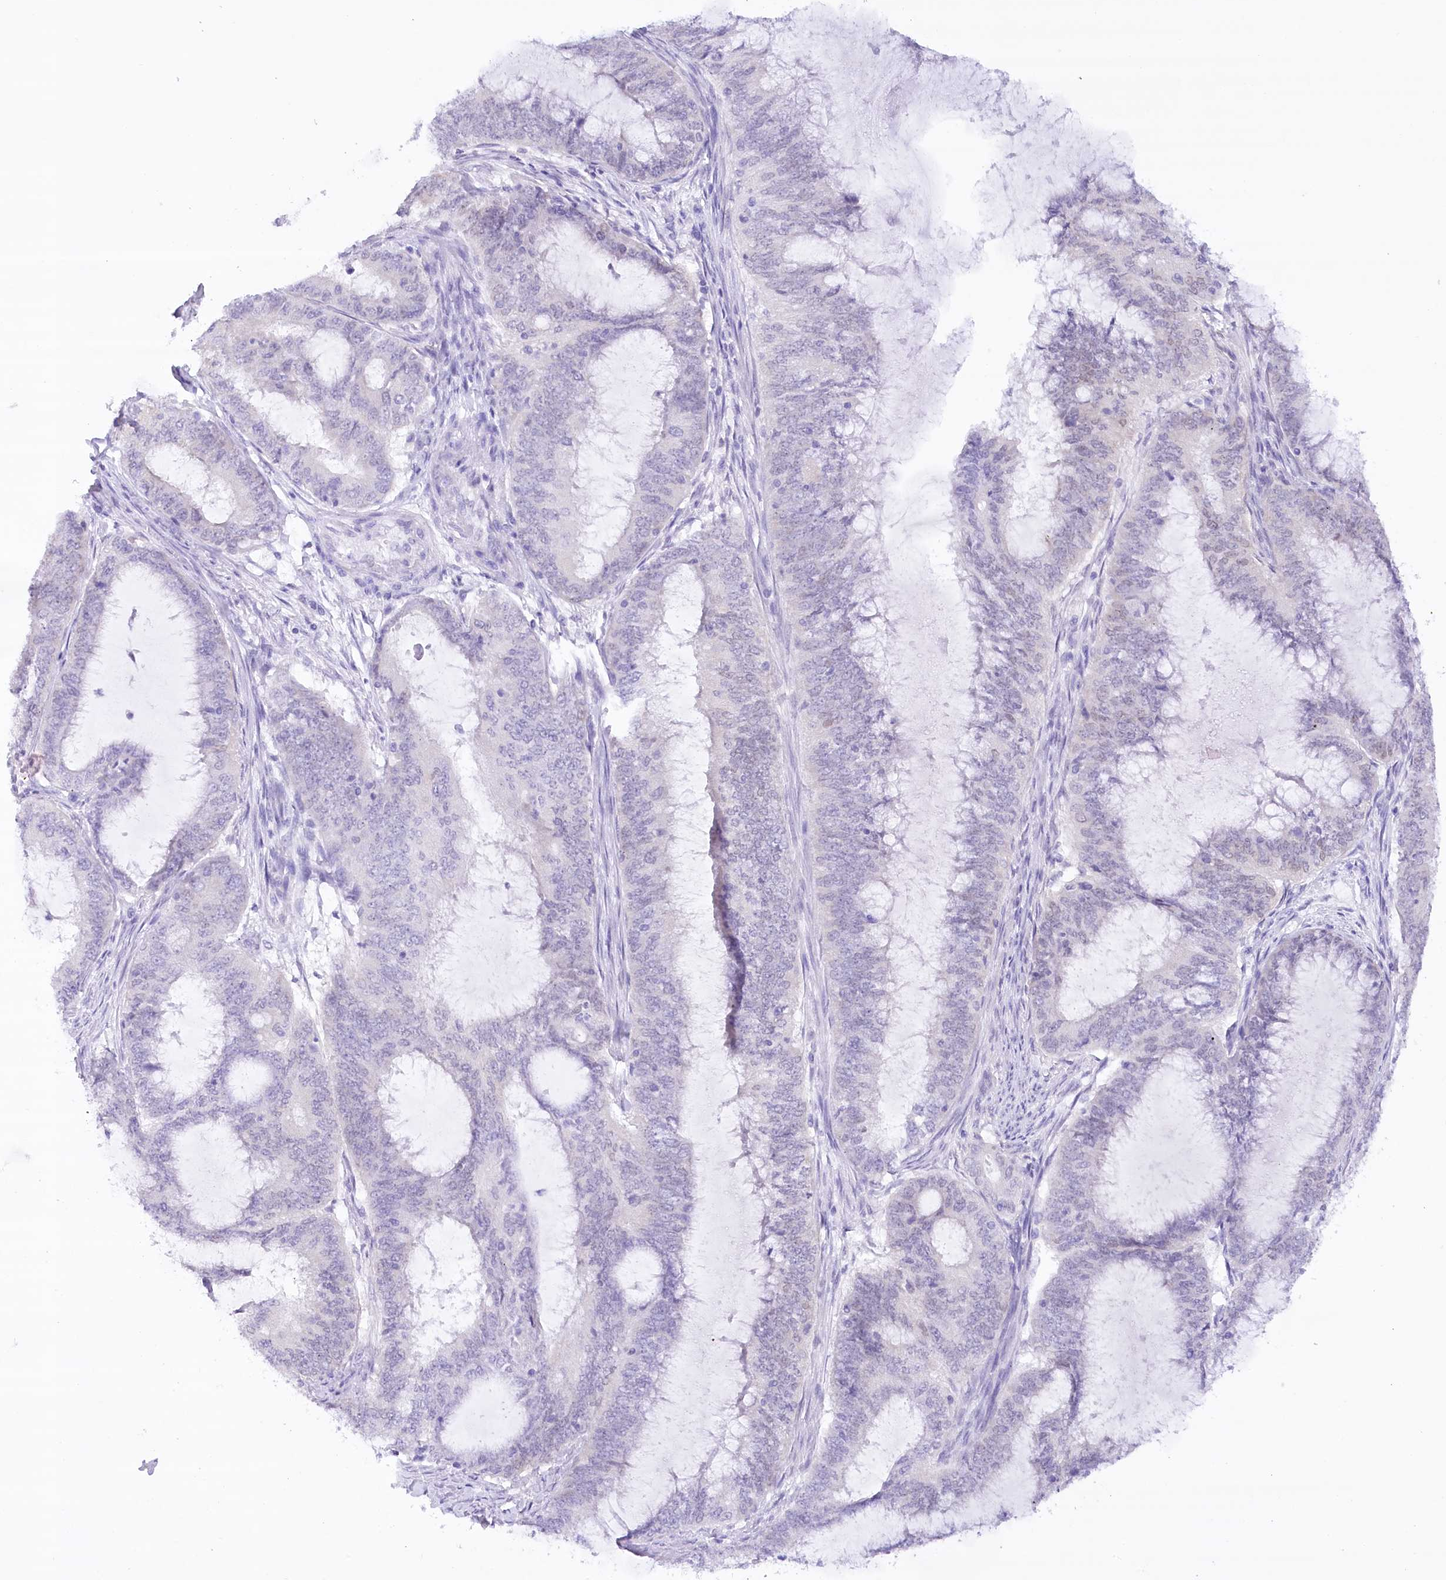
{"staining": {"intensity": "negative", "quantity": "none", "location": "none"}, "tissue": "endometrial cancer", "cell_type": "Tumor cells", "image_type": "cancer", "snomed": [{"axis": "morphology", "description": "Adenocarcinoma, NOS"}, {"axis": "topography", "description": "Endometrium"}], "caption": "High power microscopy histopathology image of an IHC photomicrograph of endometrial cancer, revealing no significant positivity in tumor cells.", "gene": "HNRNPA0", "patient": {"sex": "female", "age": 51}}